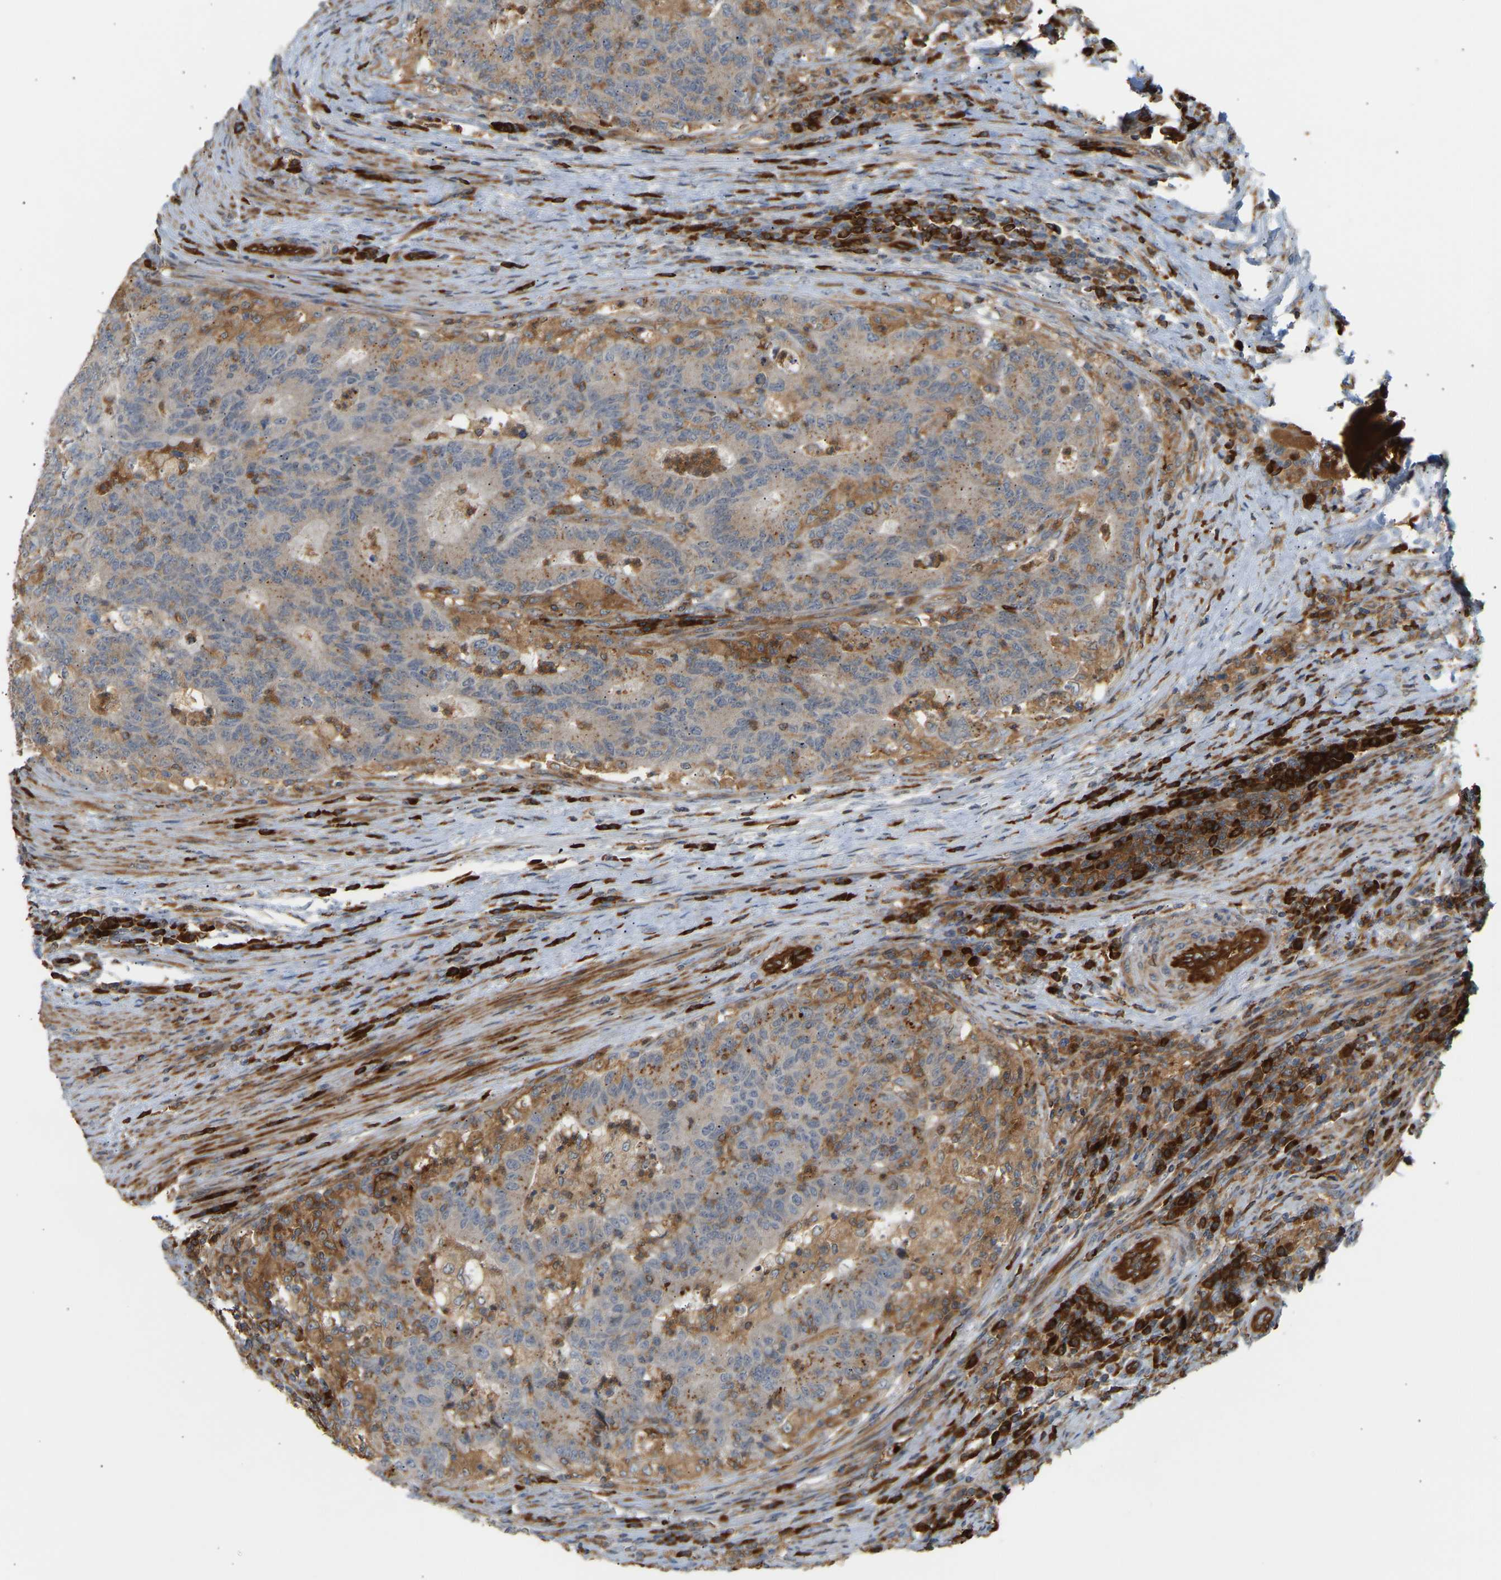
{"staining": {"intensity": "weak", "quantity": "<25%", "location": "cytoplasmic/membranous"}, "tissue": "colorectal cancer", "cell_type": "Tumor cells", "image_type": "cancer", "snomed": [{"axis": "morphology", "description": "Normal tissue, NOS"}, {"axis": "morphology", "description": "Adenocarcinoma, NOS"}, {"axis": "topography", "description": "Colon"}], "caption": "Immunohistochemical staining of human colorectal cancer reveals no significant expression in tumor cells.", "gene": "PLCG2", "patient": {"sex": "female", "age": 75}}